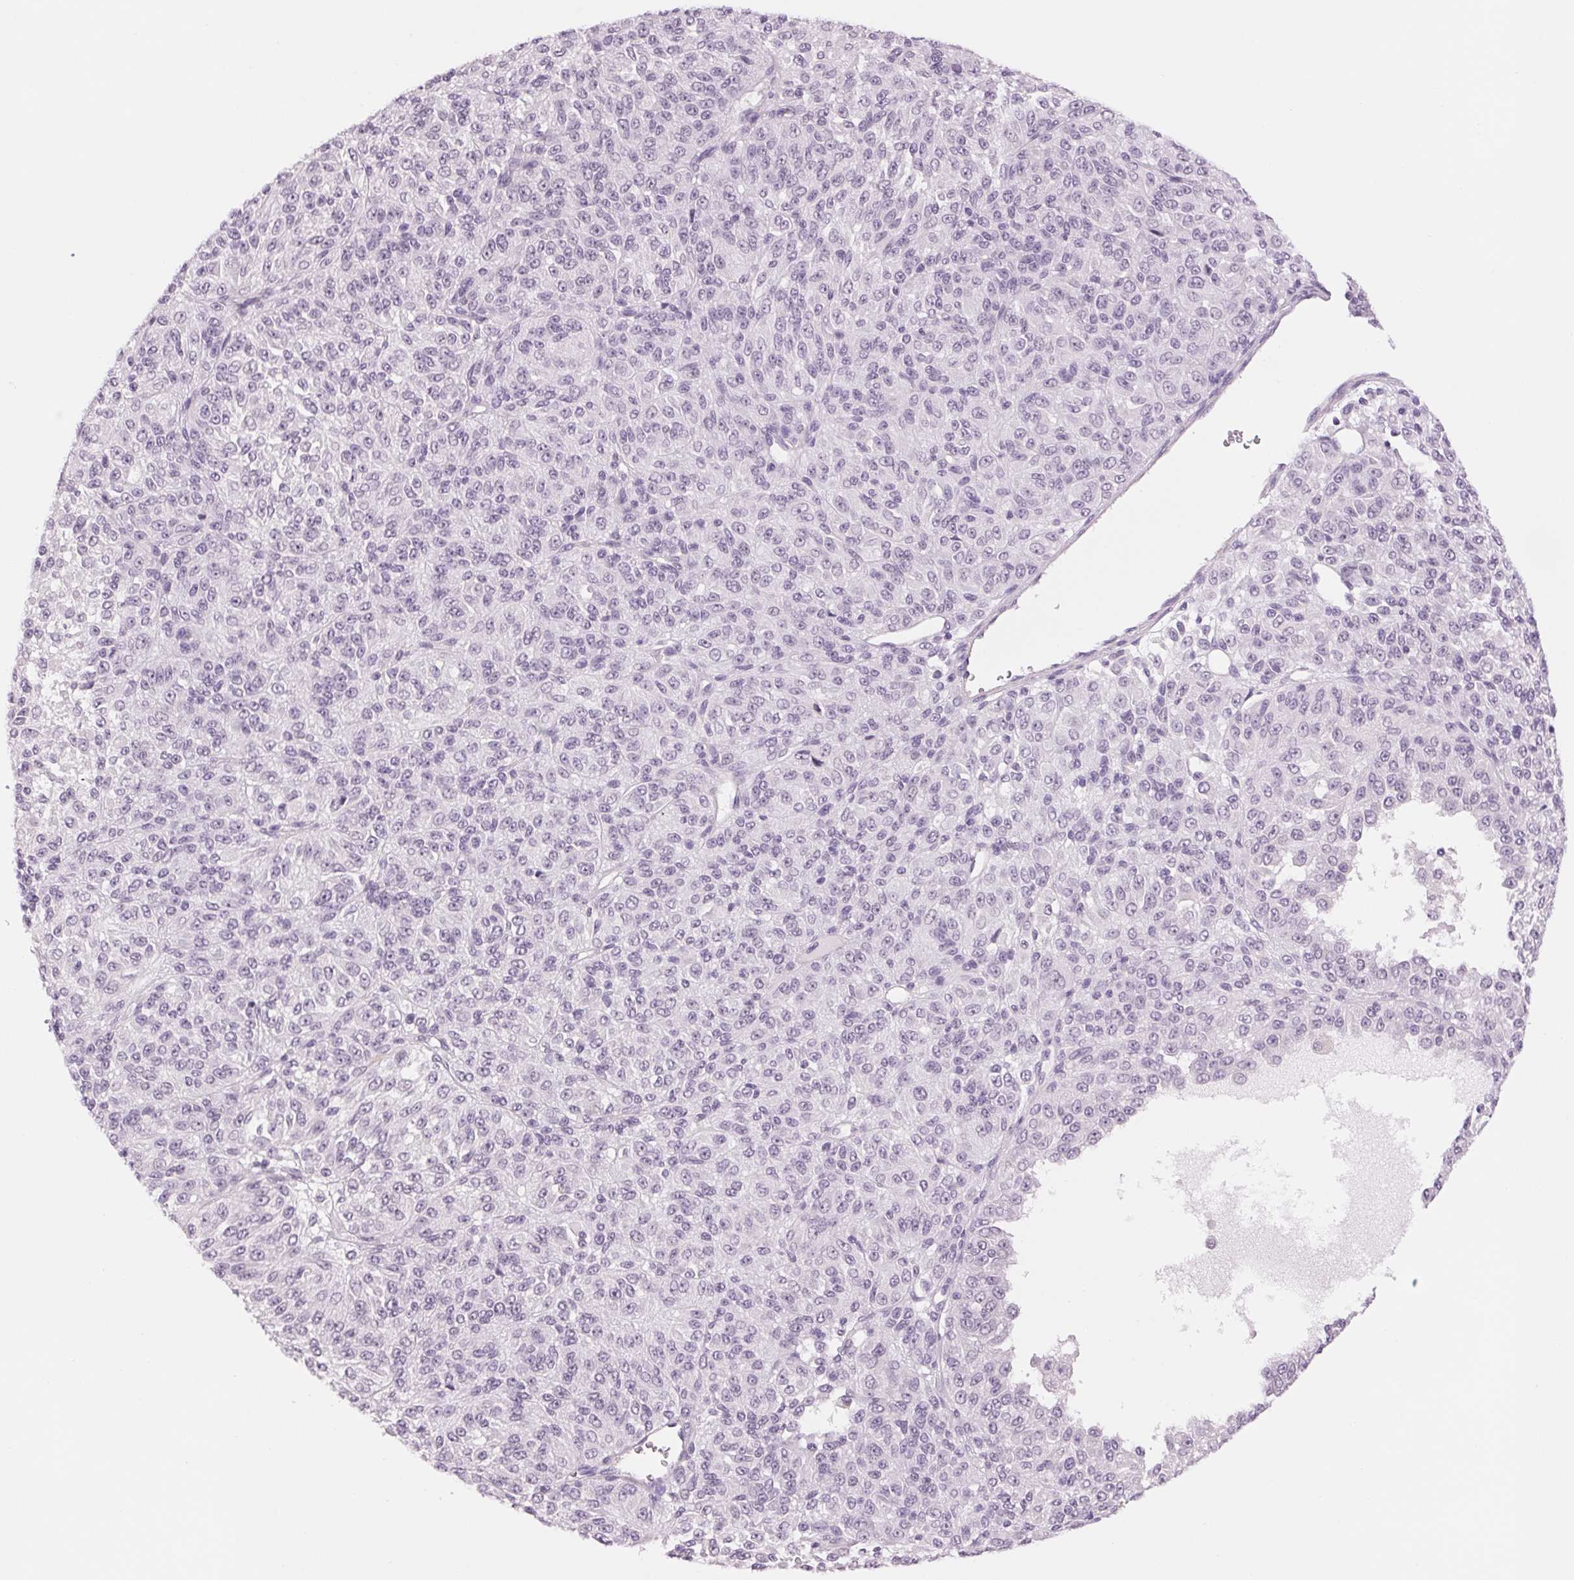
{"staining": {"intensity": "negative", "quantity": "none", "location": "none"}, "tissue": "melanoma", "cell_type": "Tumor cells", "image_type": "cancer", "snomed": [{"axis": "morphology", "description": "Malignant melanoma, Metastatic site"}, {"axis": "topography", "description": "Brain"}], "caption": "Immunohistochemistry of human malignant melanoma (metastatic site) shows no positivity in tumor cells.", "gene": "MPO", "patient": {"sex": "female", "age": 56}}